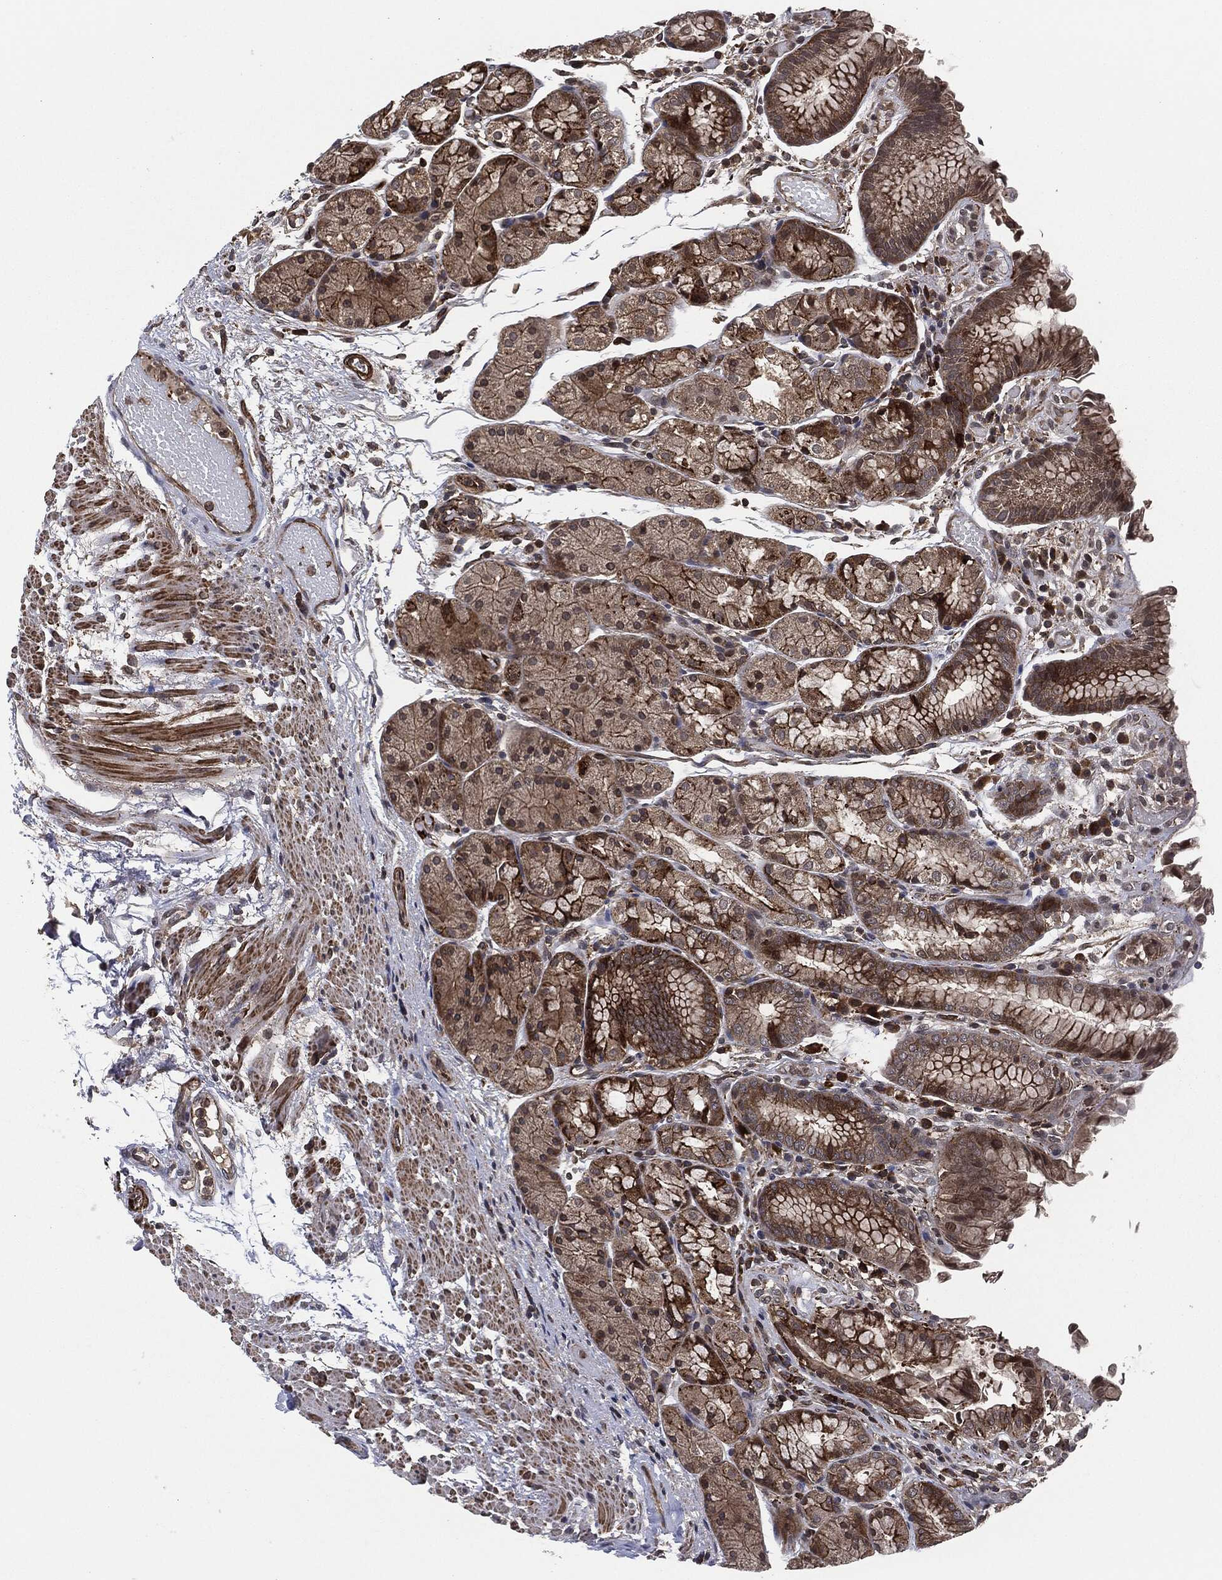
{"staining": {"intensity": "strong", "quantity": "25%-75%", "location": "cytoplasmic/membranous"}, "tissue": "stomach", "cell_type": "Glandular cells", "image_type": "normal", "snomed": [{"axis": "morphology", "description": "Normal tissue, NOS"}, {"axis": "topography", "description": "Stomach, upper"}], "caption": "Immunohistochemical staining of unremarkable human stomach reveals high levels of strong cytoplasmic/membranous positivity in approximately 25%-75% of glandular cells.", "gene": "UBR1", "patient": {"sex": "male", "age": 72}}